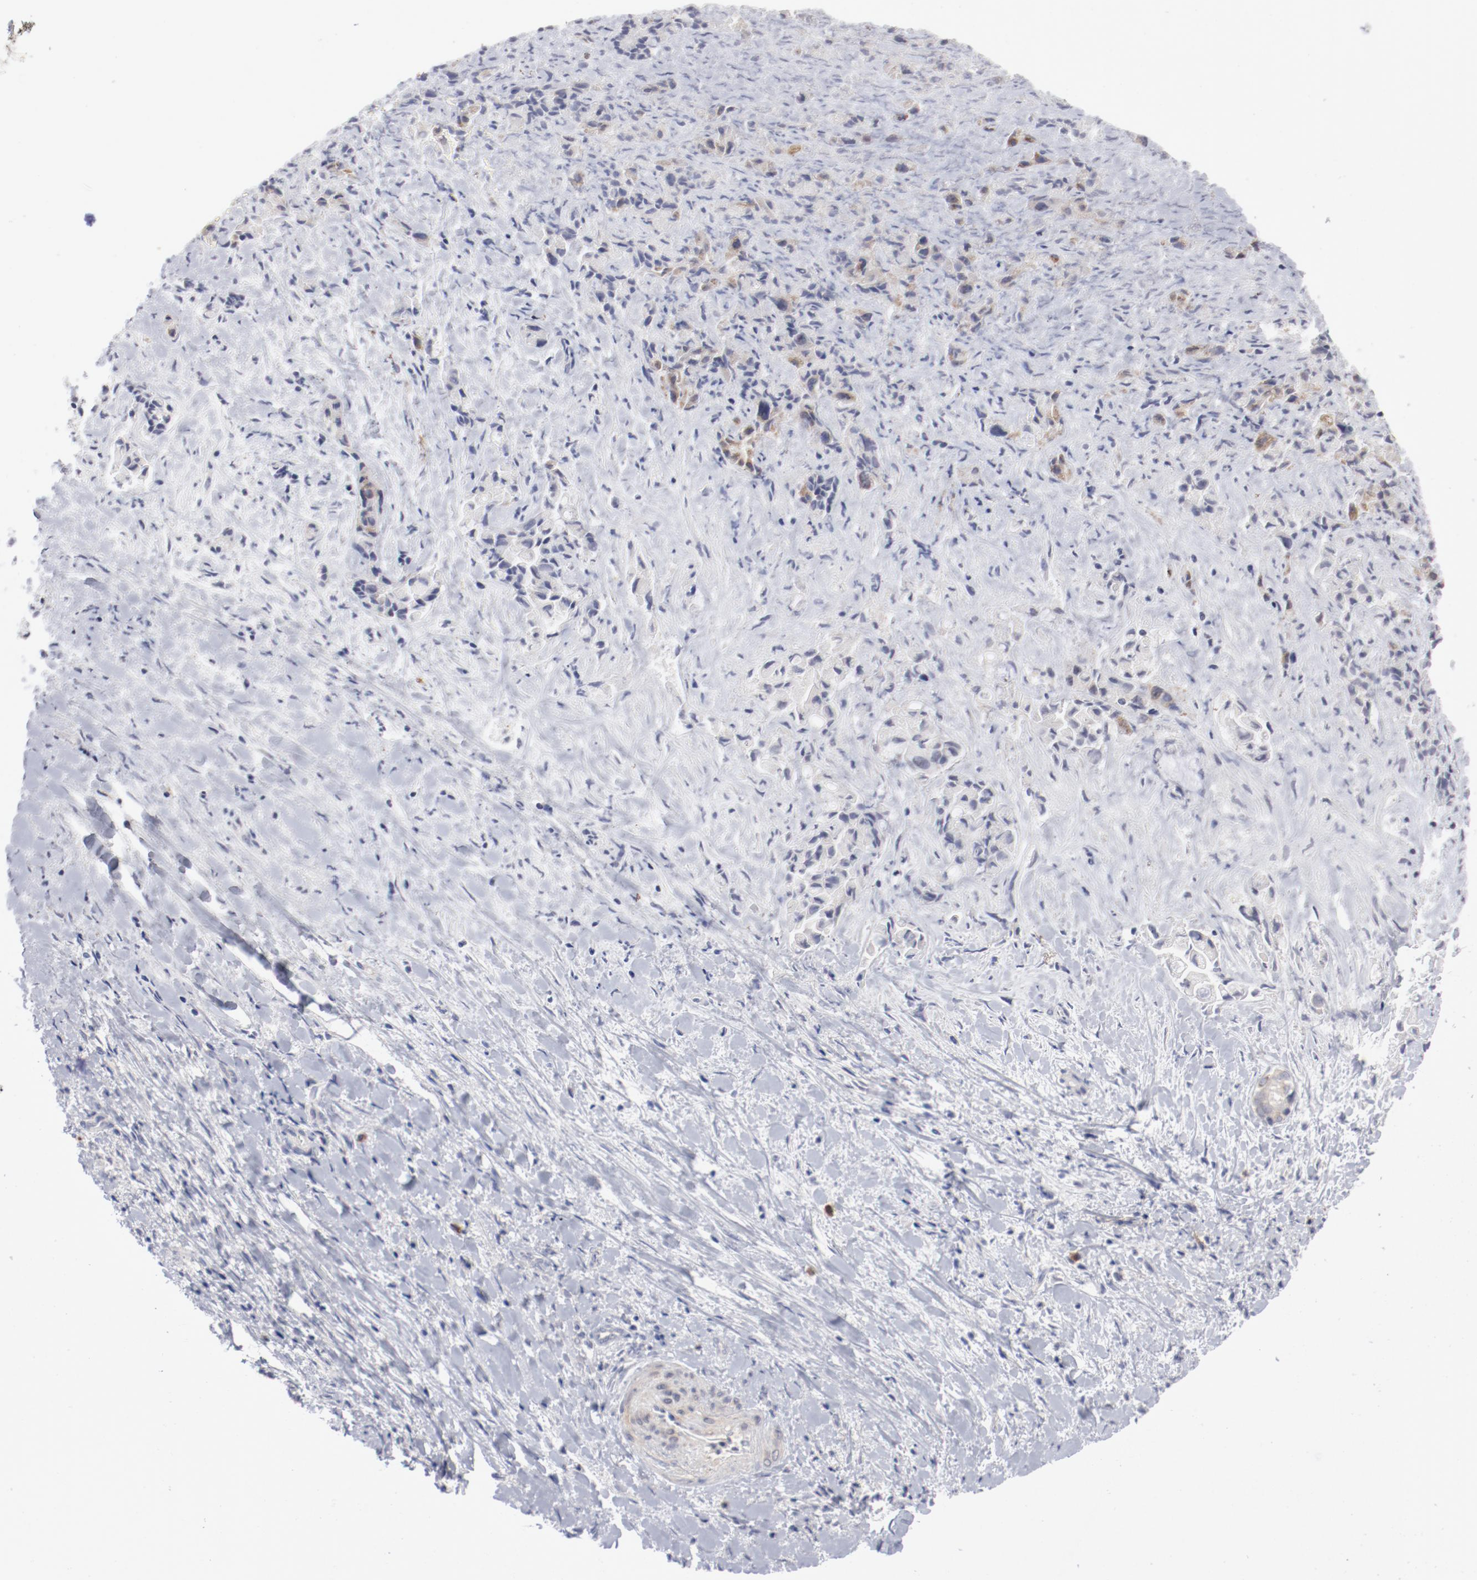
{"staining": {"intensity": "weak", "quantity": "<25%", "location": "cytoplasmic/membranous"}, "tissue": "liver cancer", "cell_type": "Tumor cells", "image_type": "cancer", "snomed": [{"axis": "morphology", "description": "Cholangiocarcinoma"}, {"axis": "topography", "description": "Liver"}], "caption": "Immunohistochemistry micrograph of cholangiocarcinoma (liver) stained for a protein (brown), which reveals no expression in tumor cells. (DAB immunohistochemistry, high magnification).", "gene": "SH3BGR", "patient": {"sex": "male", "age": 57}}